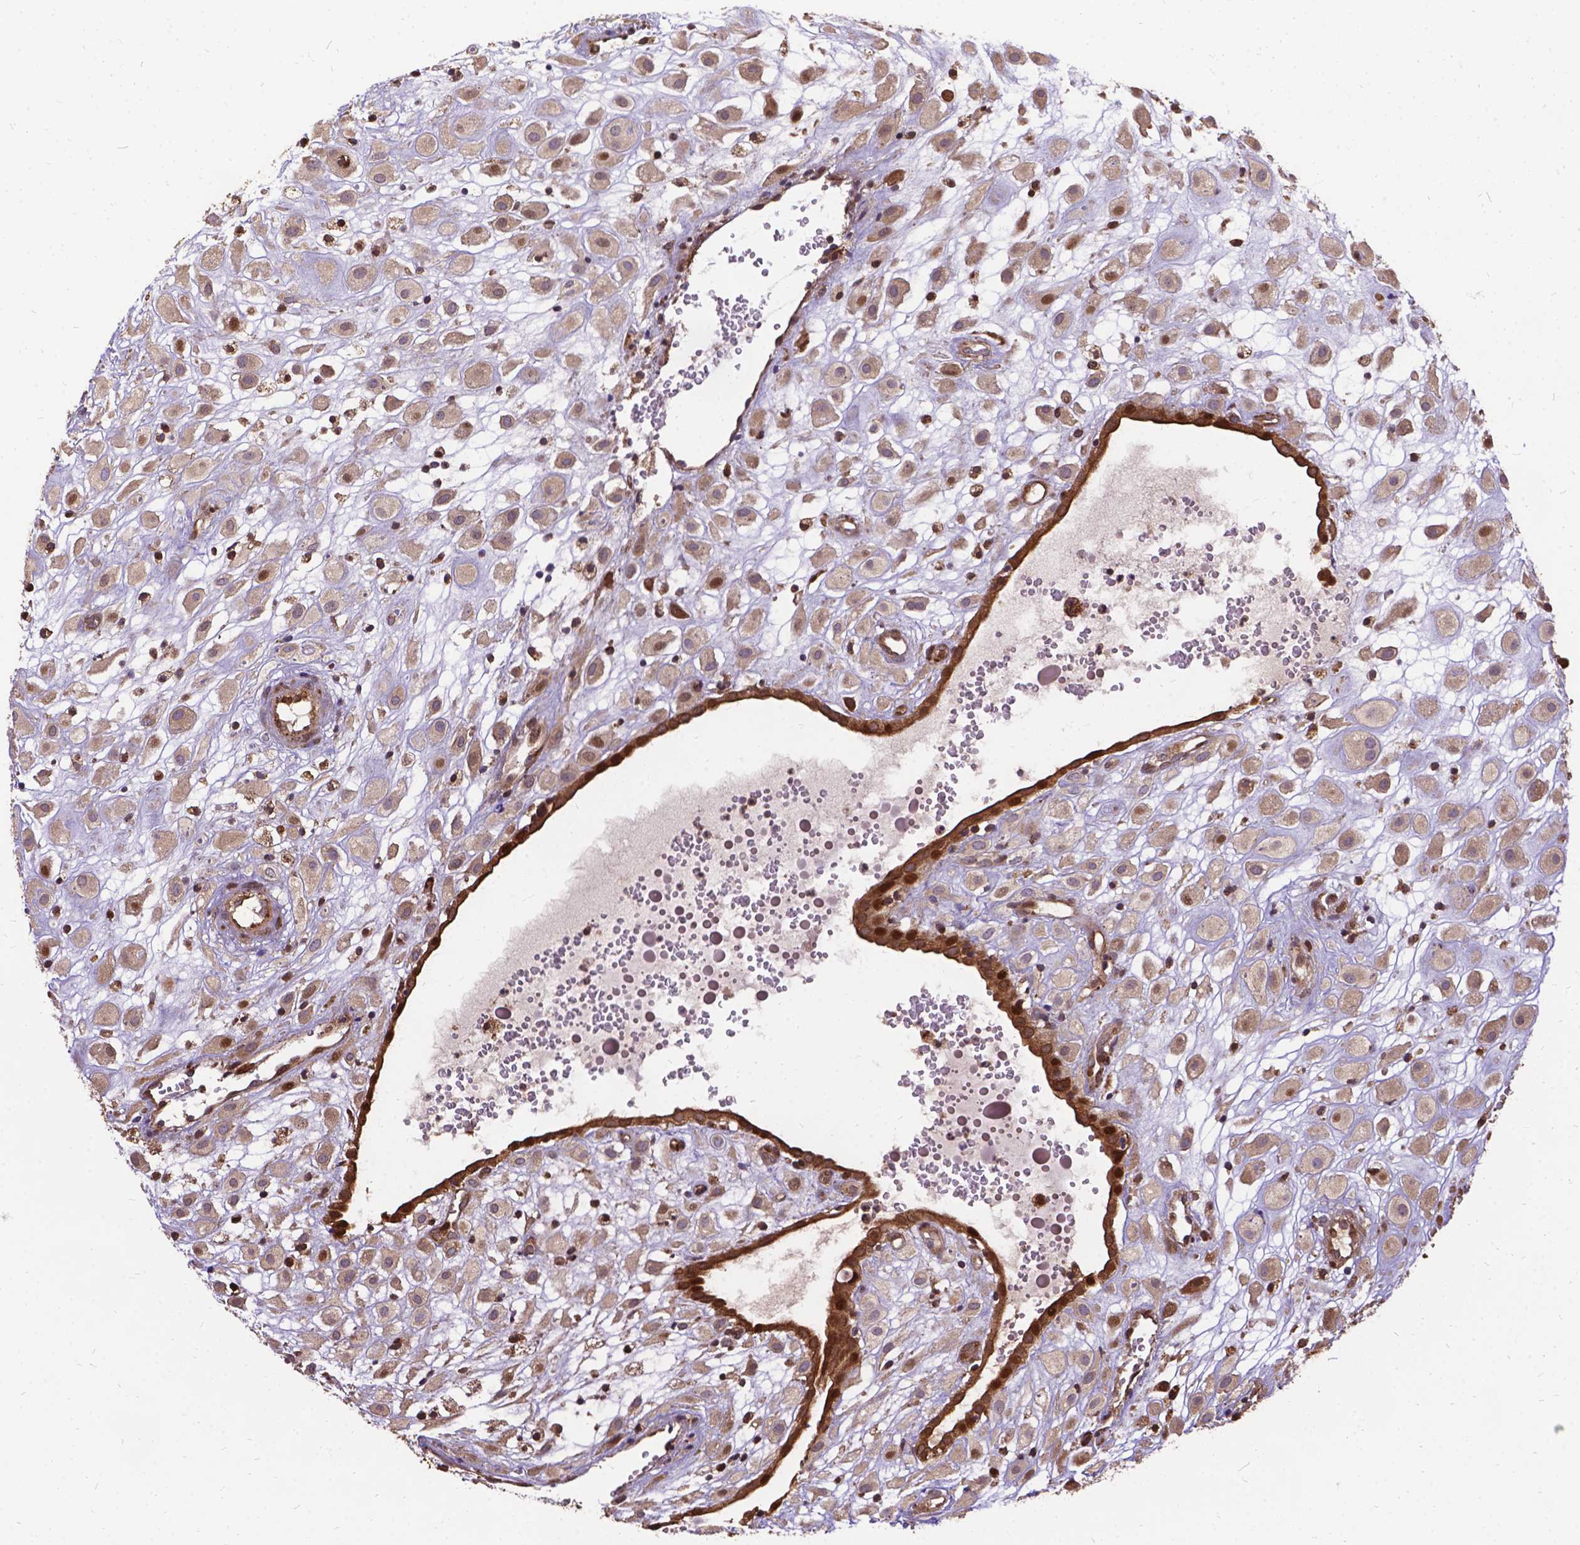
{"staining": {"intensity": "moderate", "quantity": "<25%", "location": "nuclear"}, "tissue": "placenta", "cell_type": "Decidual cells", "image_type": "normal", "snomed": [{"axis": "morphology", "description": "Normal tissue, NOS"}, {"axis": "topography", "description": "Placenta"}], "caption": "Moderate nuclear expression for a protein is appreciated in approximately <25% of decidual cells of unremarkable placenta using immunohistochemistry (IHC).", "gene": "DENND6A", "patient": {"sex": "female", "age": 24}}